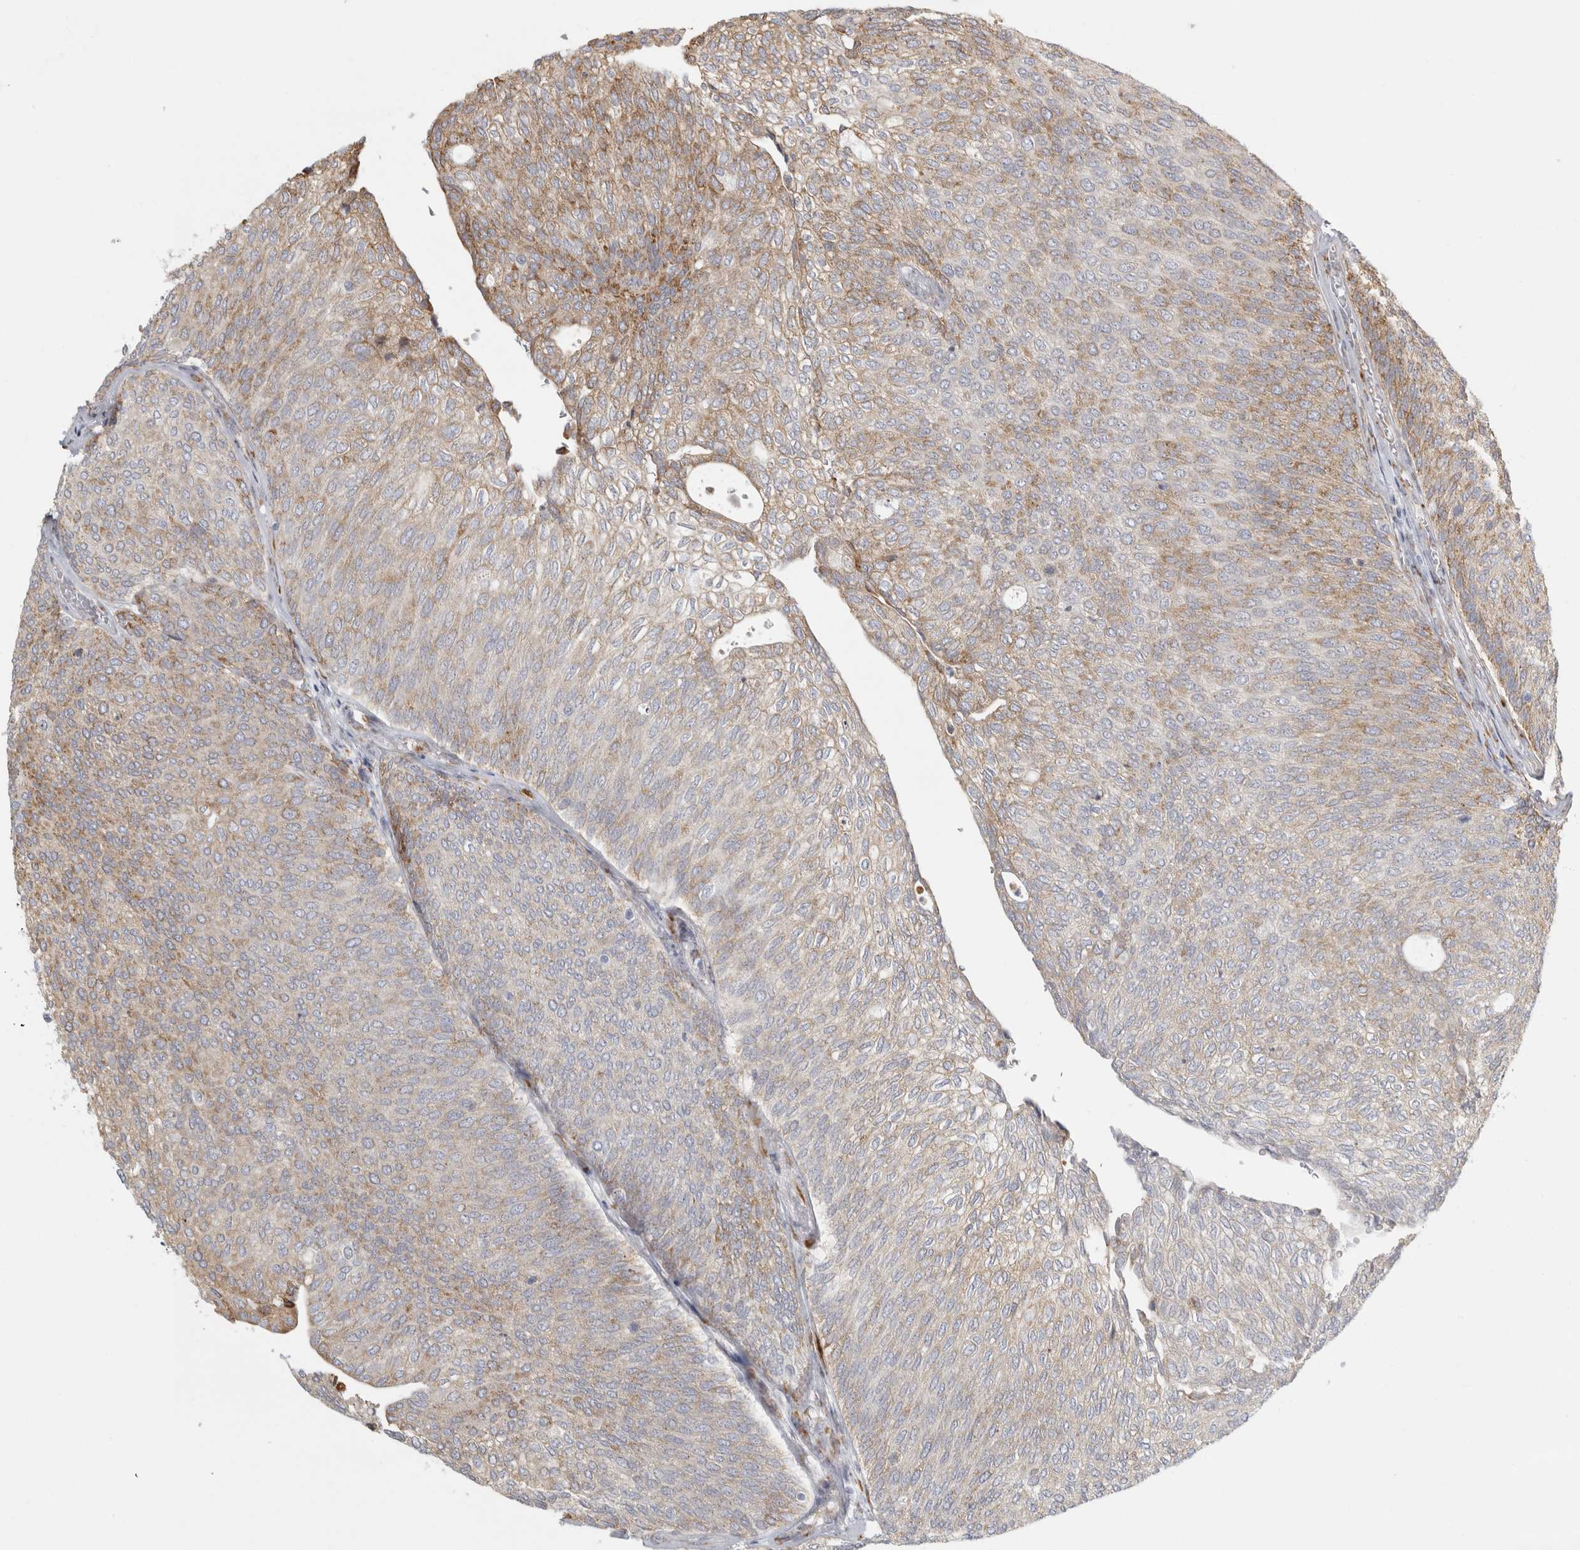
{"staining": {"intensity": "moderate", "quantity": "<25%", "location": "cytoplasmic/membranous"}, "tissue": "urothelial cancer", "cell_type": "Tumor cells", "image_type": "cancer", "snomed": [{"axis": "morphology", "description": "Urothelial carcinoma, Low grade"}, {"axis": "topography", "description": "Urinary bladder"}], "caption": "DAB immunohistochemical staining of human urothelial cancer shows moderate cytoplasmic/membranous protein expression in approximately <25% of tumor cells. The staining is performed using DAB (3,3'-diaminobenzidine) brown chromogen to label protein expression. The nuclei are counter-stained blue using hematoxylin.", "gene": "OSTN", "patient": {"sex": "female", "age": 79}}